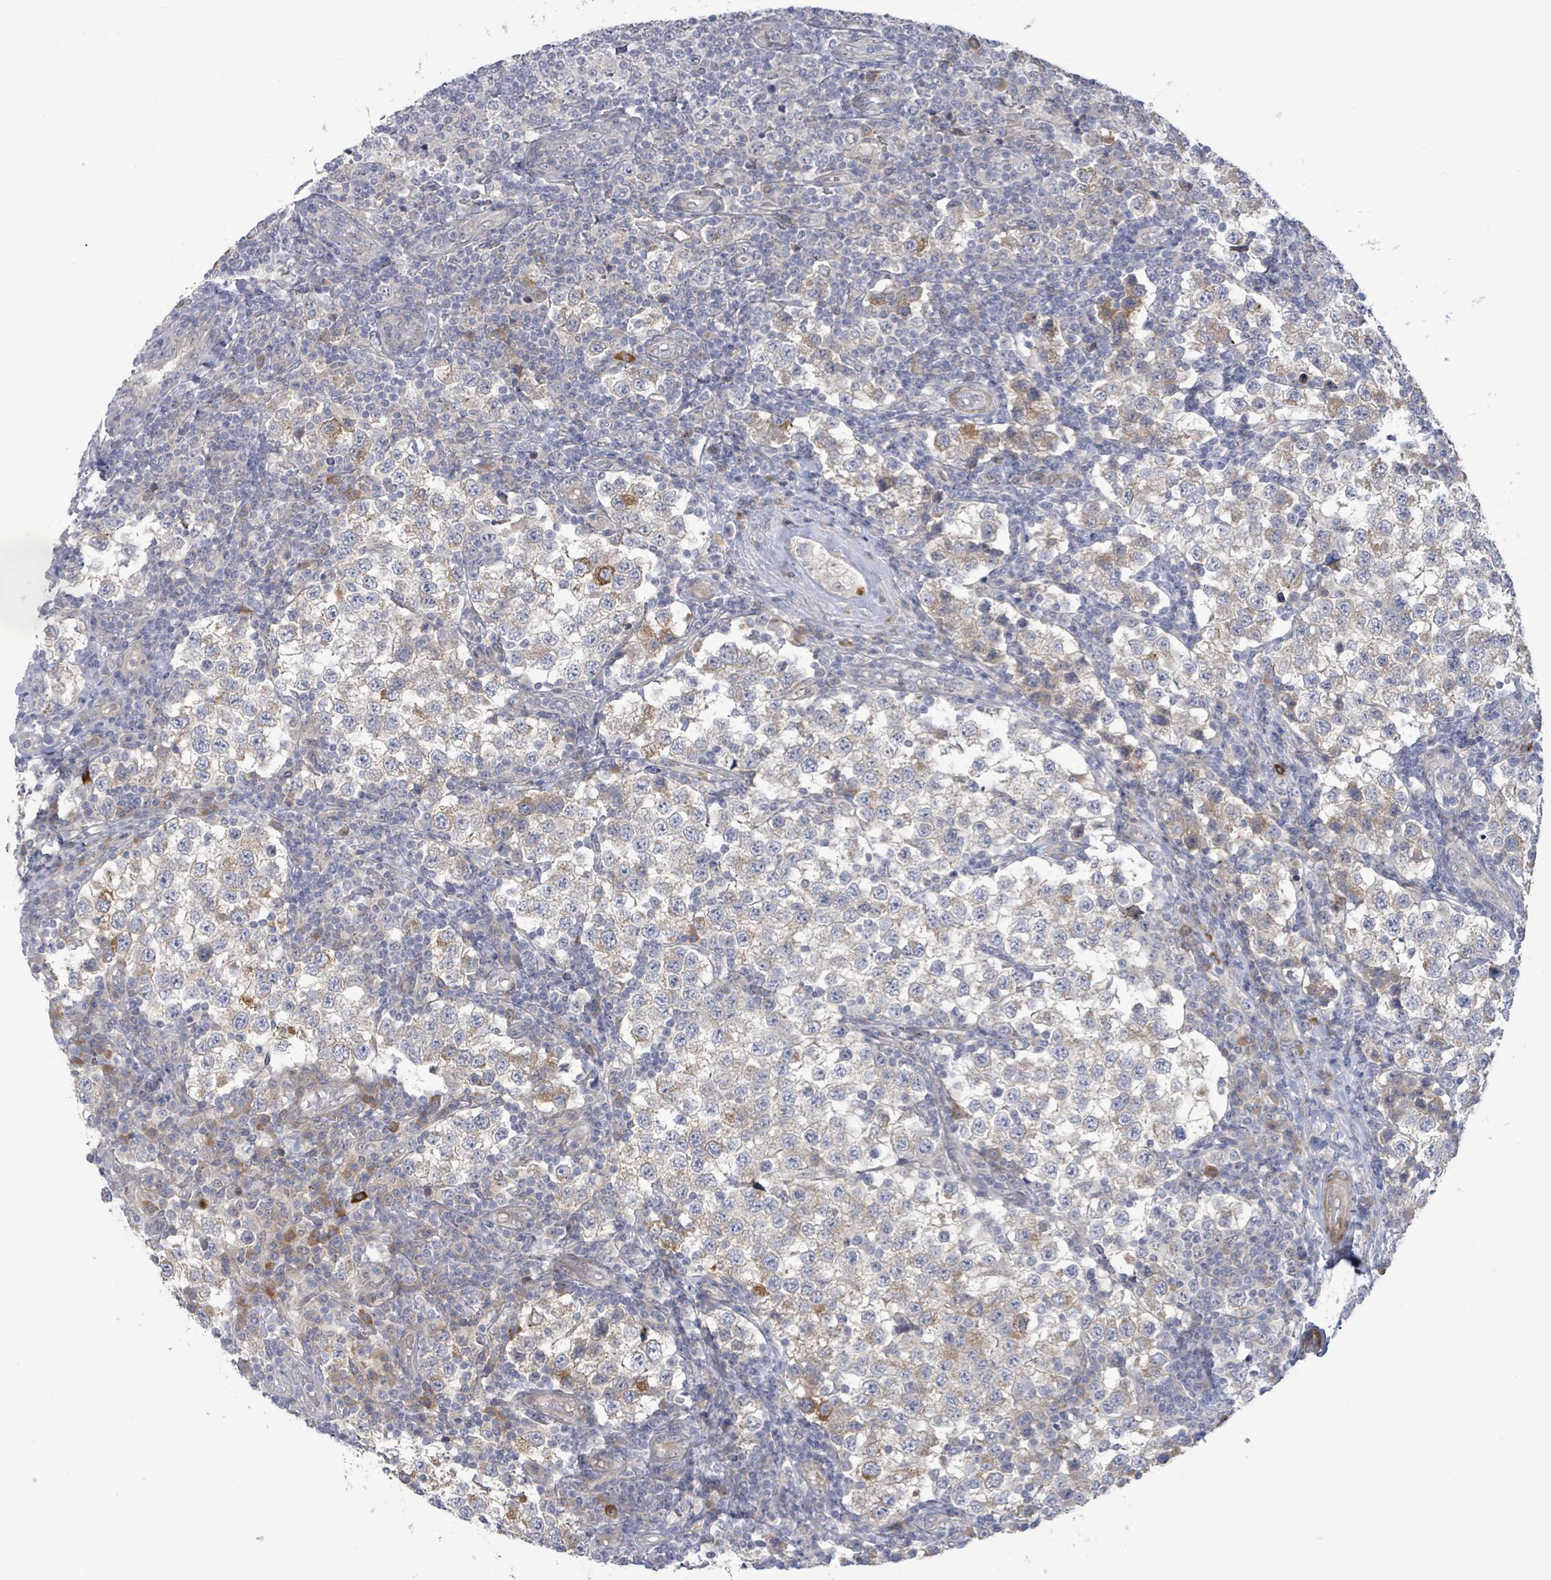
{"staining": {"intensity": "moderate", "quantity": "<25%", "location": "cytoplasmic/membranous"}, "tissue": "testis cancer", "cell_type": "Tumor cells", "image_type": "cancer", "snomed": [{"axis": "morphology", "description": "Seminoma, NOS"}, {"axis": "topography", "description": "Testis"}], "caption": "Seminoma (testis) stained with immunohistochemistry (IHC) displays moderate cytoplasmic/membranous positivity in approximately <25% of tumor cells.", "gene": "SLIT3", "patient": {"sex": "male", "age": 34}}